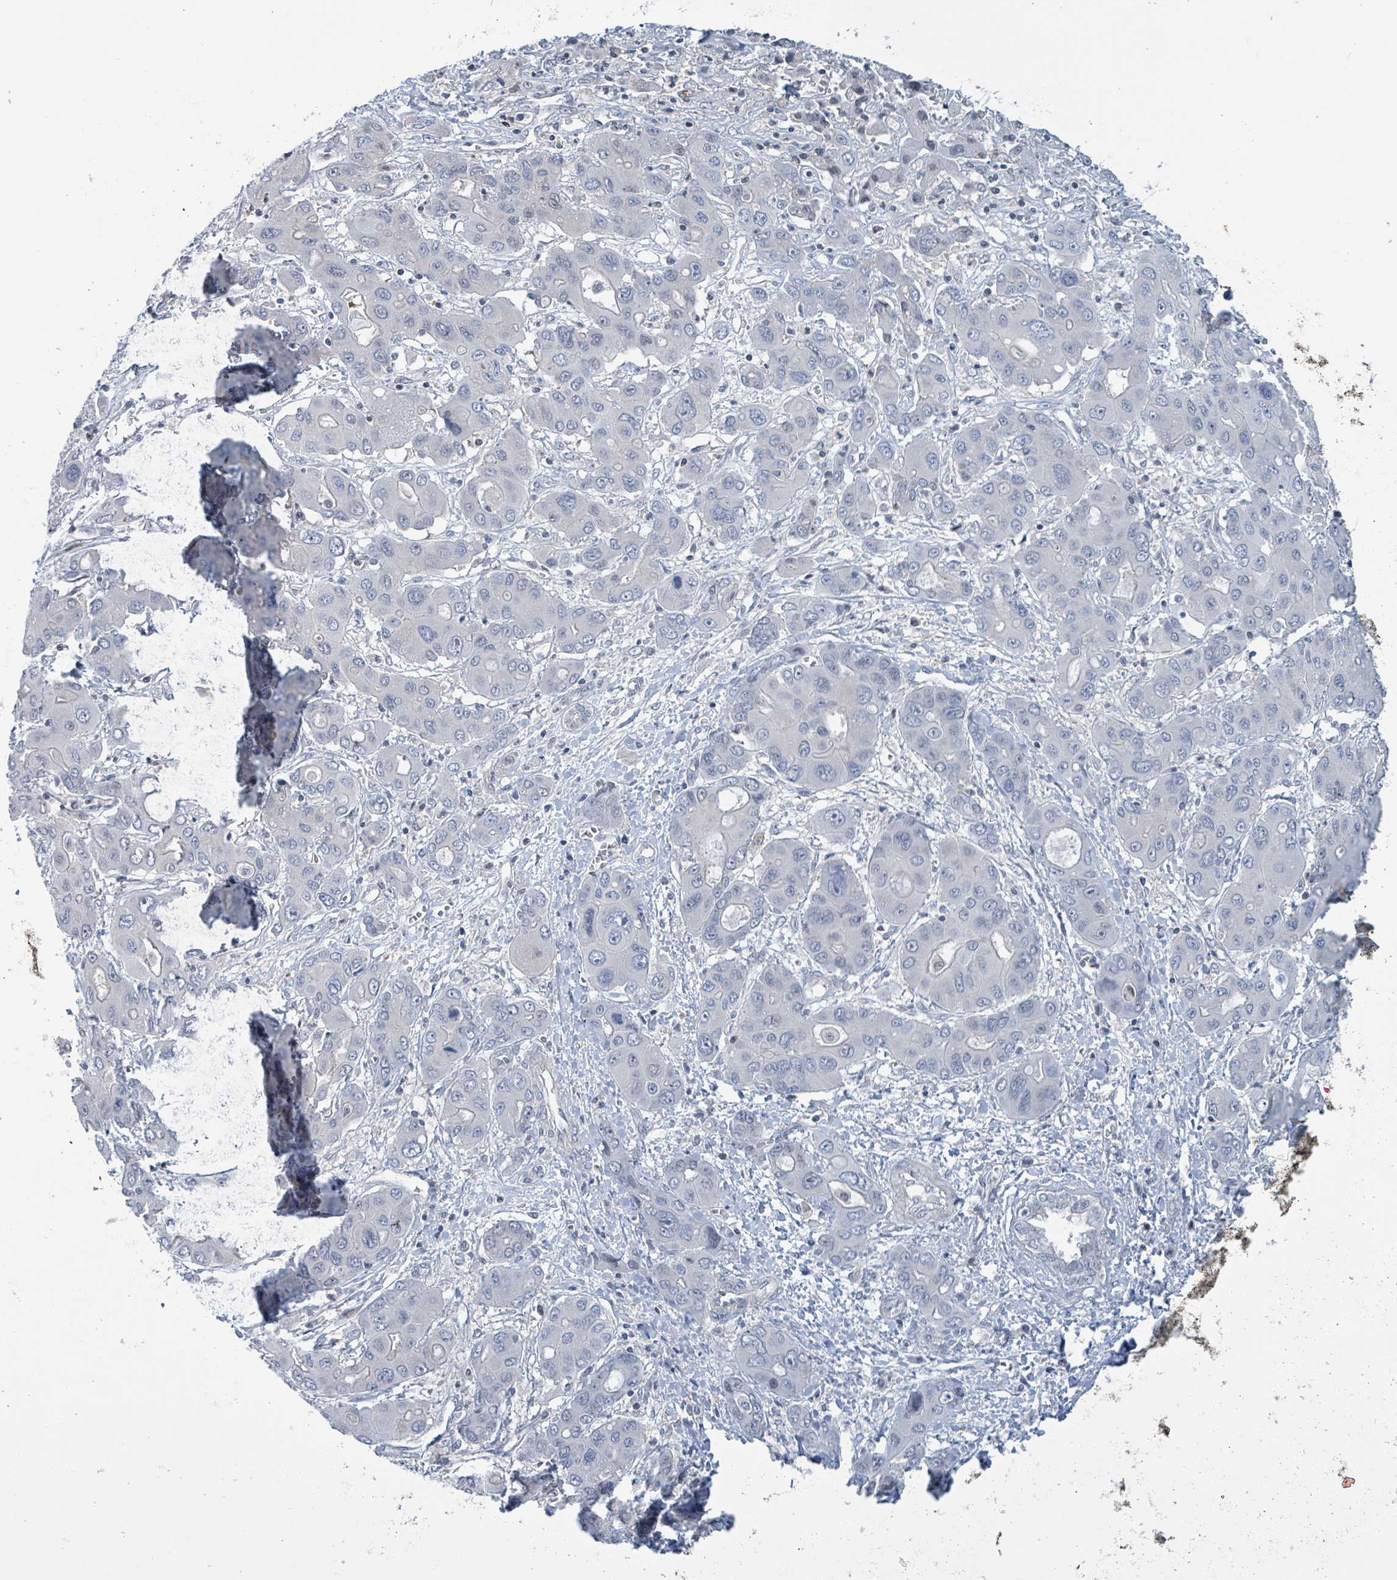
{"staining": {"intensity": "negative", "quantity": "none", "location": "none"}, "tissue": "liver cancer", "cell_type": "Tumor cells", "image_type": "cancer", "snomed": [{"axis": "morphology", "description": "Cholangiocarcinoma"}, {"axis": "topography", "description": "Liver"}], "caption": "Liver cholangiocarcinoma stained for a protein using immunohistochemistry displays no positivity tumor cells.", "gene": "DGKZ", "patient": {"sex": "male", "age": 67}}